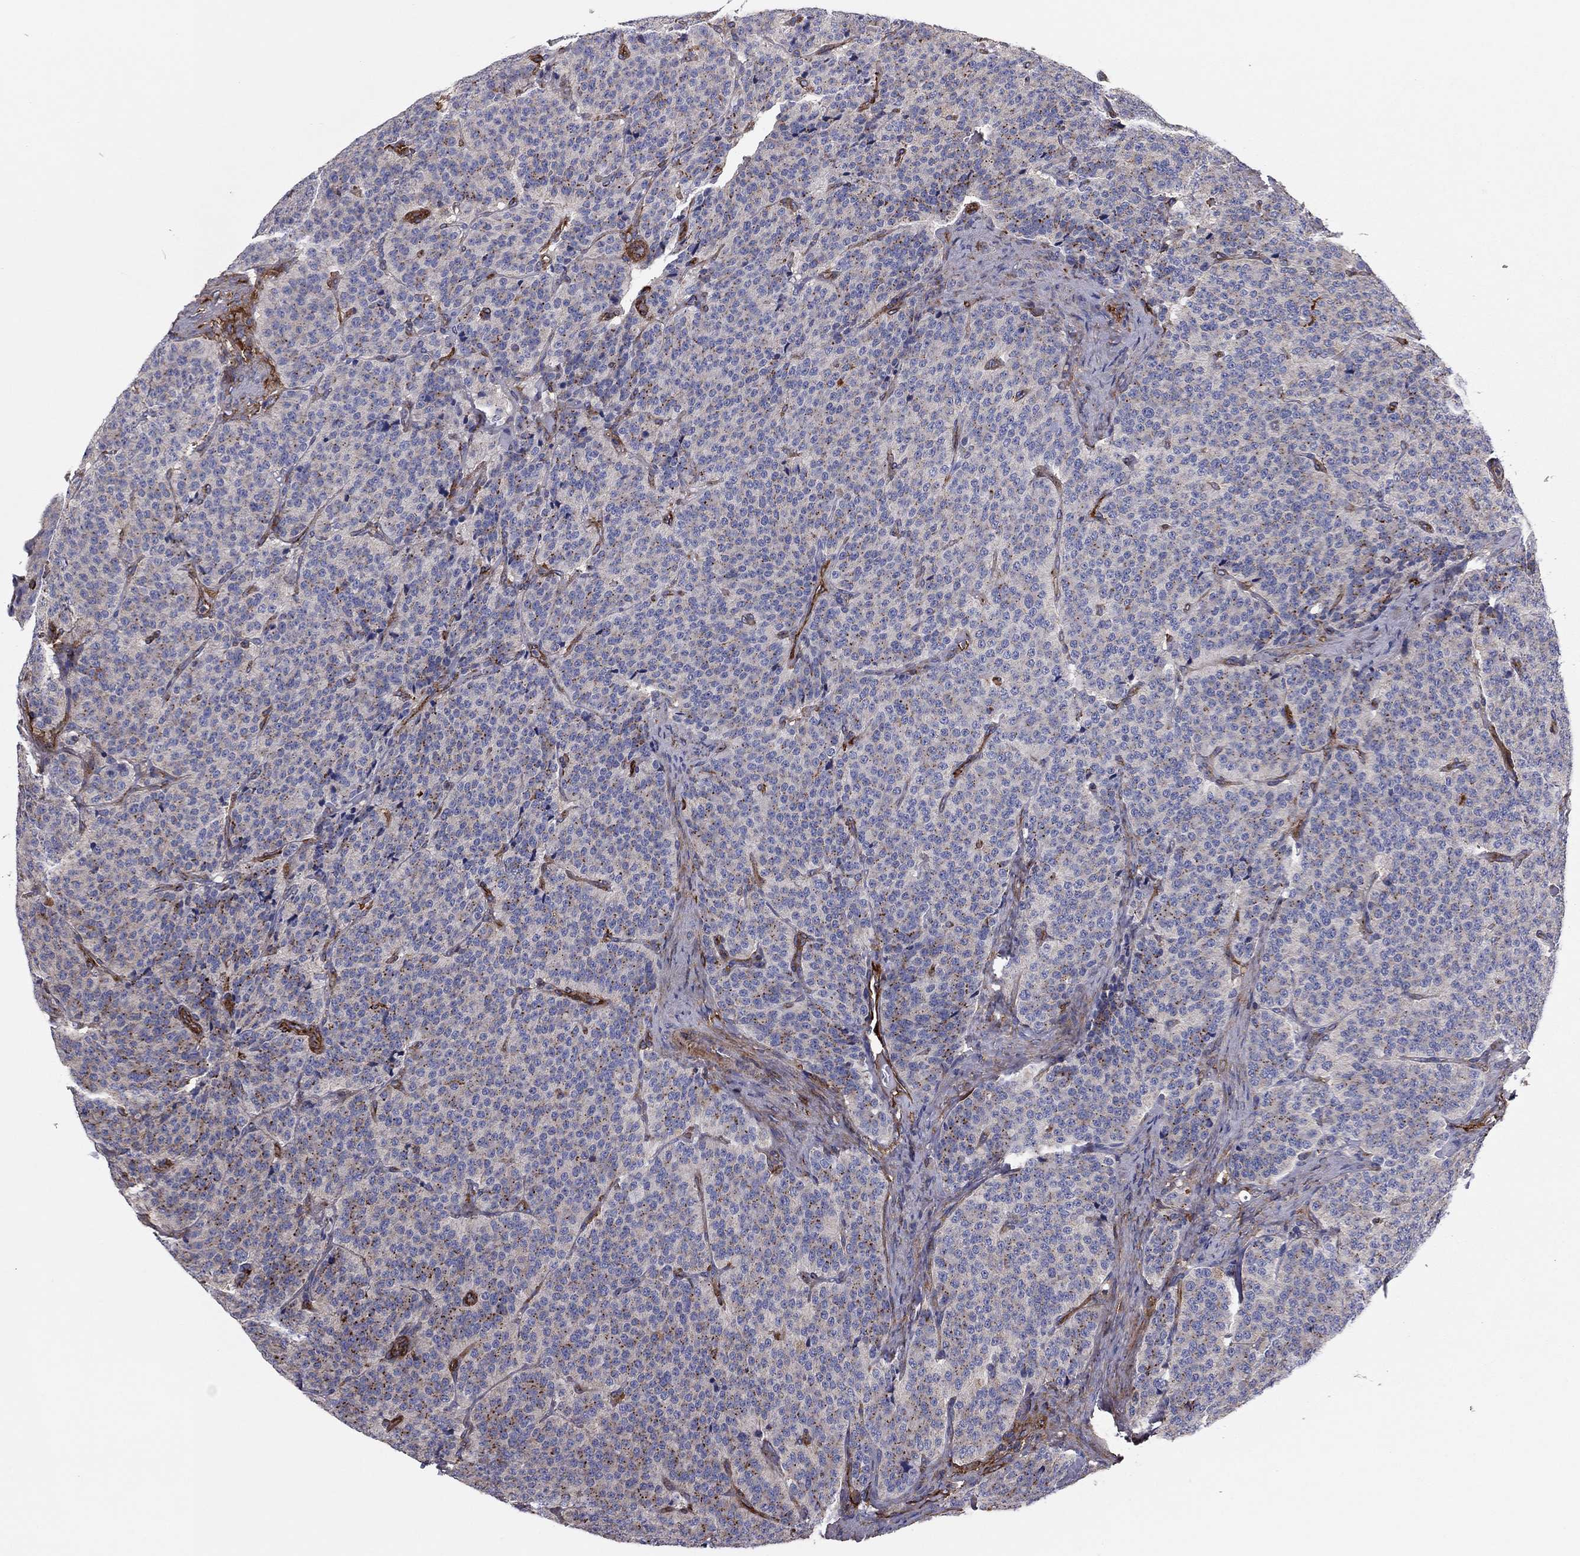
{"staining": {"intensity": "negative", "quantity": "none", "location": "none"}, "tissue": "carcinoid", "cell_type": "Tumor cells", "image_type": "cancer", "snomed": [{"axis": "morphology", "description": "Carcinoid, malignant, NOS"}, {"axis": "topography", "description": "Small intestine"}], "caption": "Tumor cells are negative for protein expression in human carcinoid (malignant). The staining is performed using DAB brown chromogen with nuclei counter-stained in using hematoxylin.", "gene": "EHBP1L1", "patient": {"sex": "female", "age": 58}}